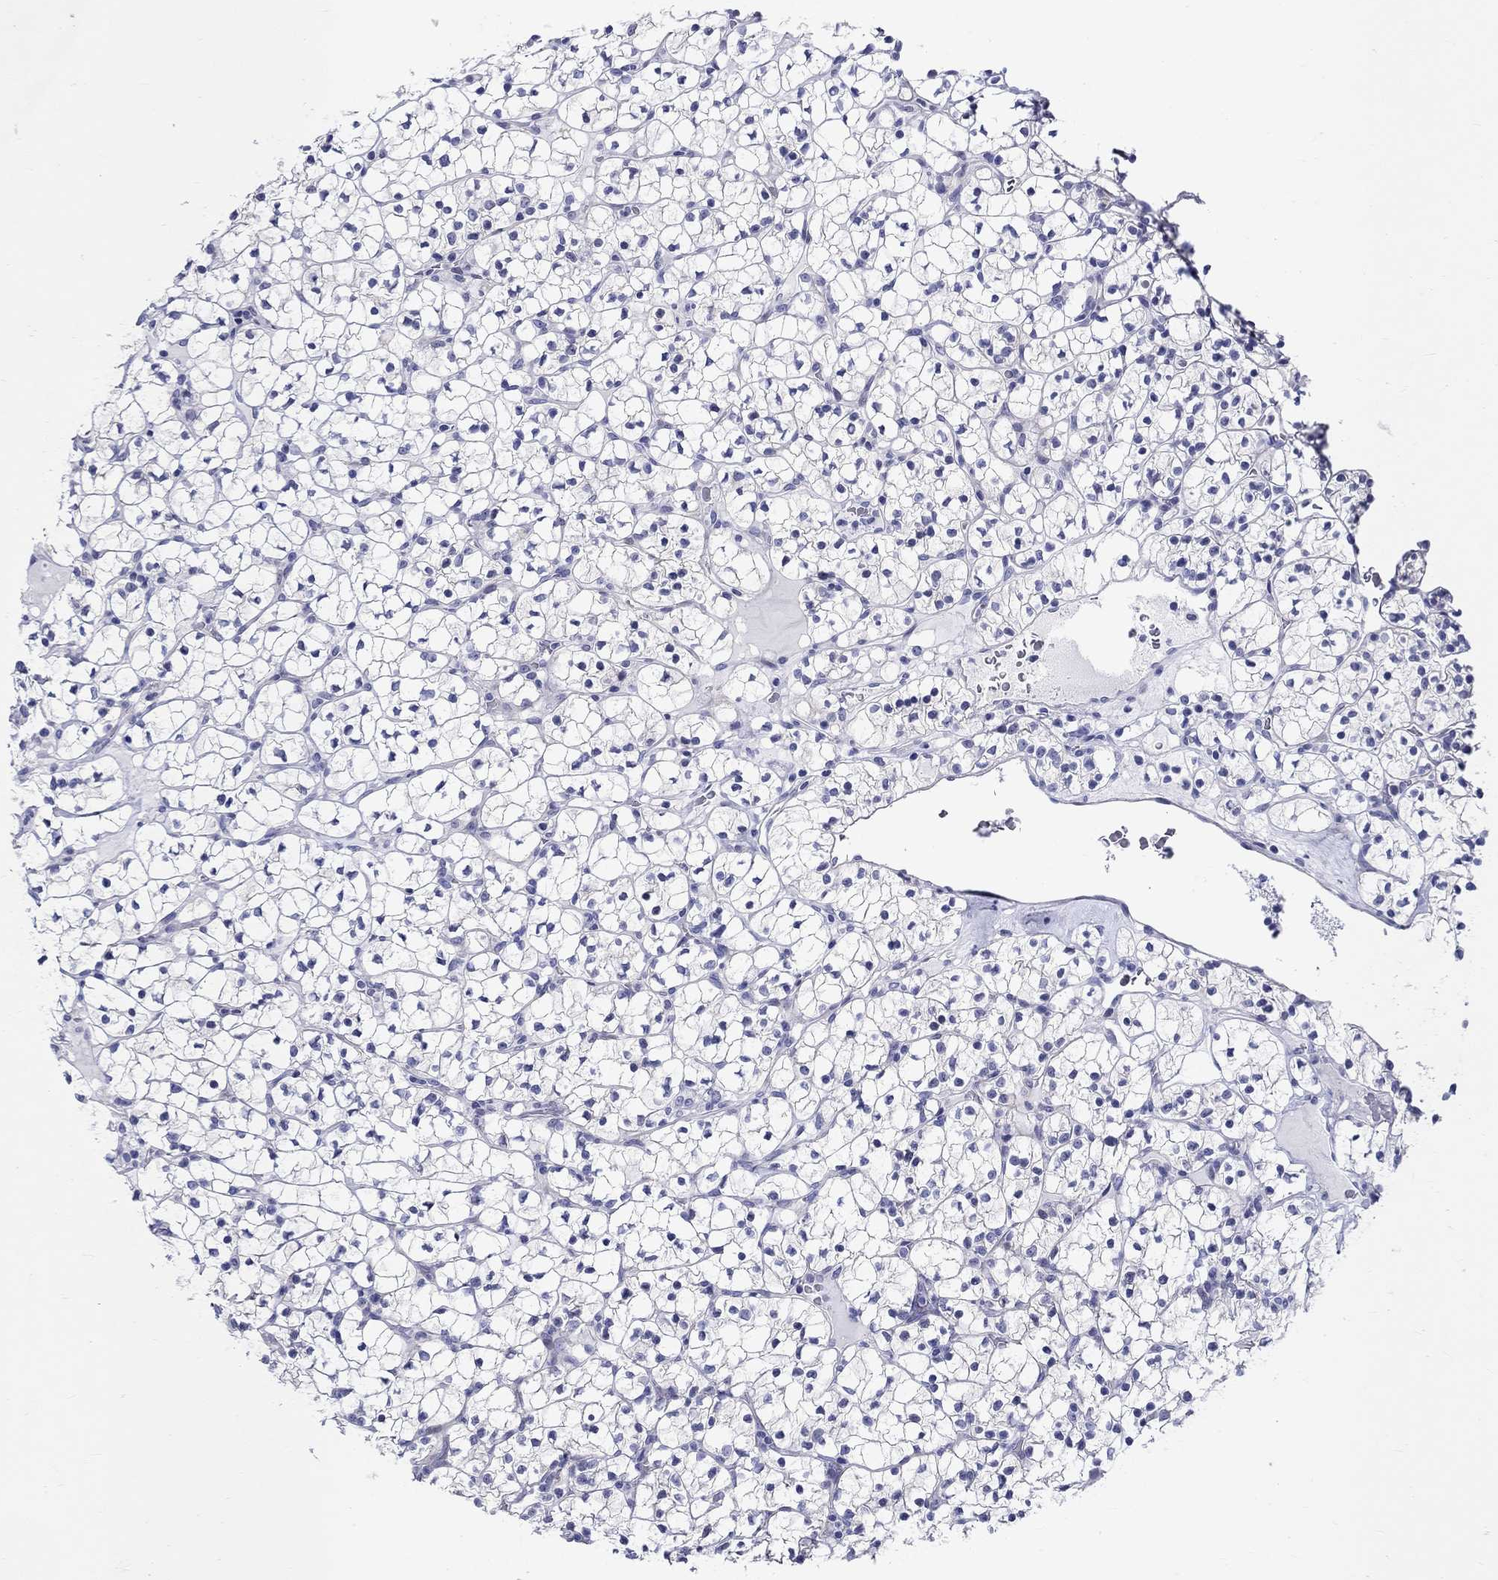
{"staining": {"intensity": "negative", "quantity": "none", "location": "none"}, "tissue": "renal cancer", "cell_type": "Tumor cells", "image_type": "cancer", "snomed": [{"axis": "morphology", "description": "Adenocarcinoma, NOS"}, {"axis": "topography", "description": "Kidney"}], "caption": "Renal cancer stained for a protein using immunohistochemistry (IHC) displays no expression tumor cells.", "gene": "CRYGS", "patient": {"sex": "female", "age": 89}}